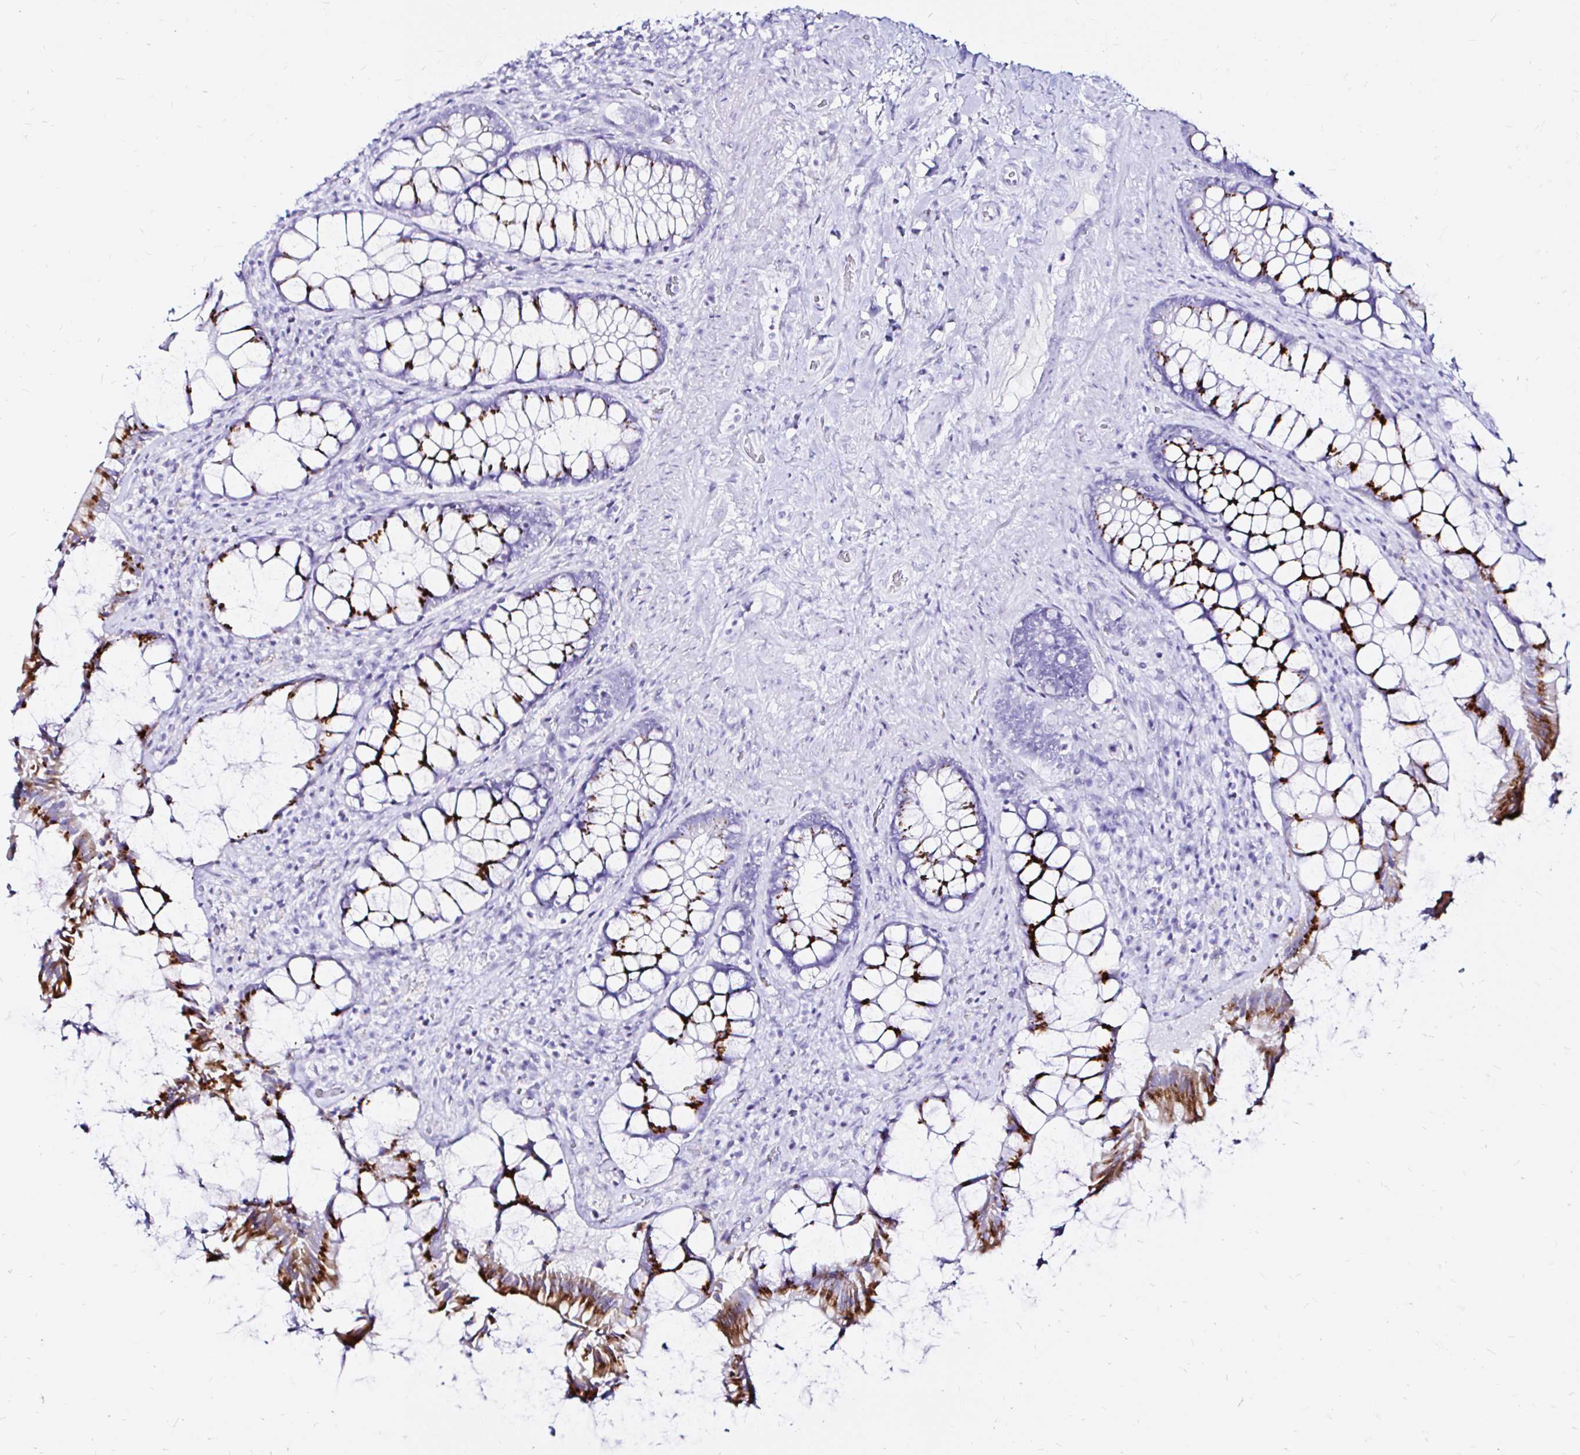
{"staining": {"intensity": "strong", "quantity": "25%-75%", "location": "cytoplasmic/membranous"}, "tissue": "rectum", "cell_type": "Glandular cells", "image_type": "normal", "snomed": [{"axis": "morphology", "description": "Normal tissue, NOS"}, {"axis": "topography", "description": "Rectum"}], "caption": "Immunohistochemistry image of unremarkable human rectum stained for a protein (brown), which displays high levels of strong cytoplasmic/membranous expression in about 25%-75% of glandular cells.", "gene": "ZNF432", "patient": {"sex": "female", "age": 58}}